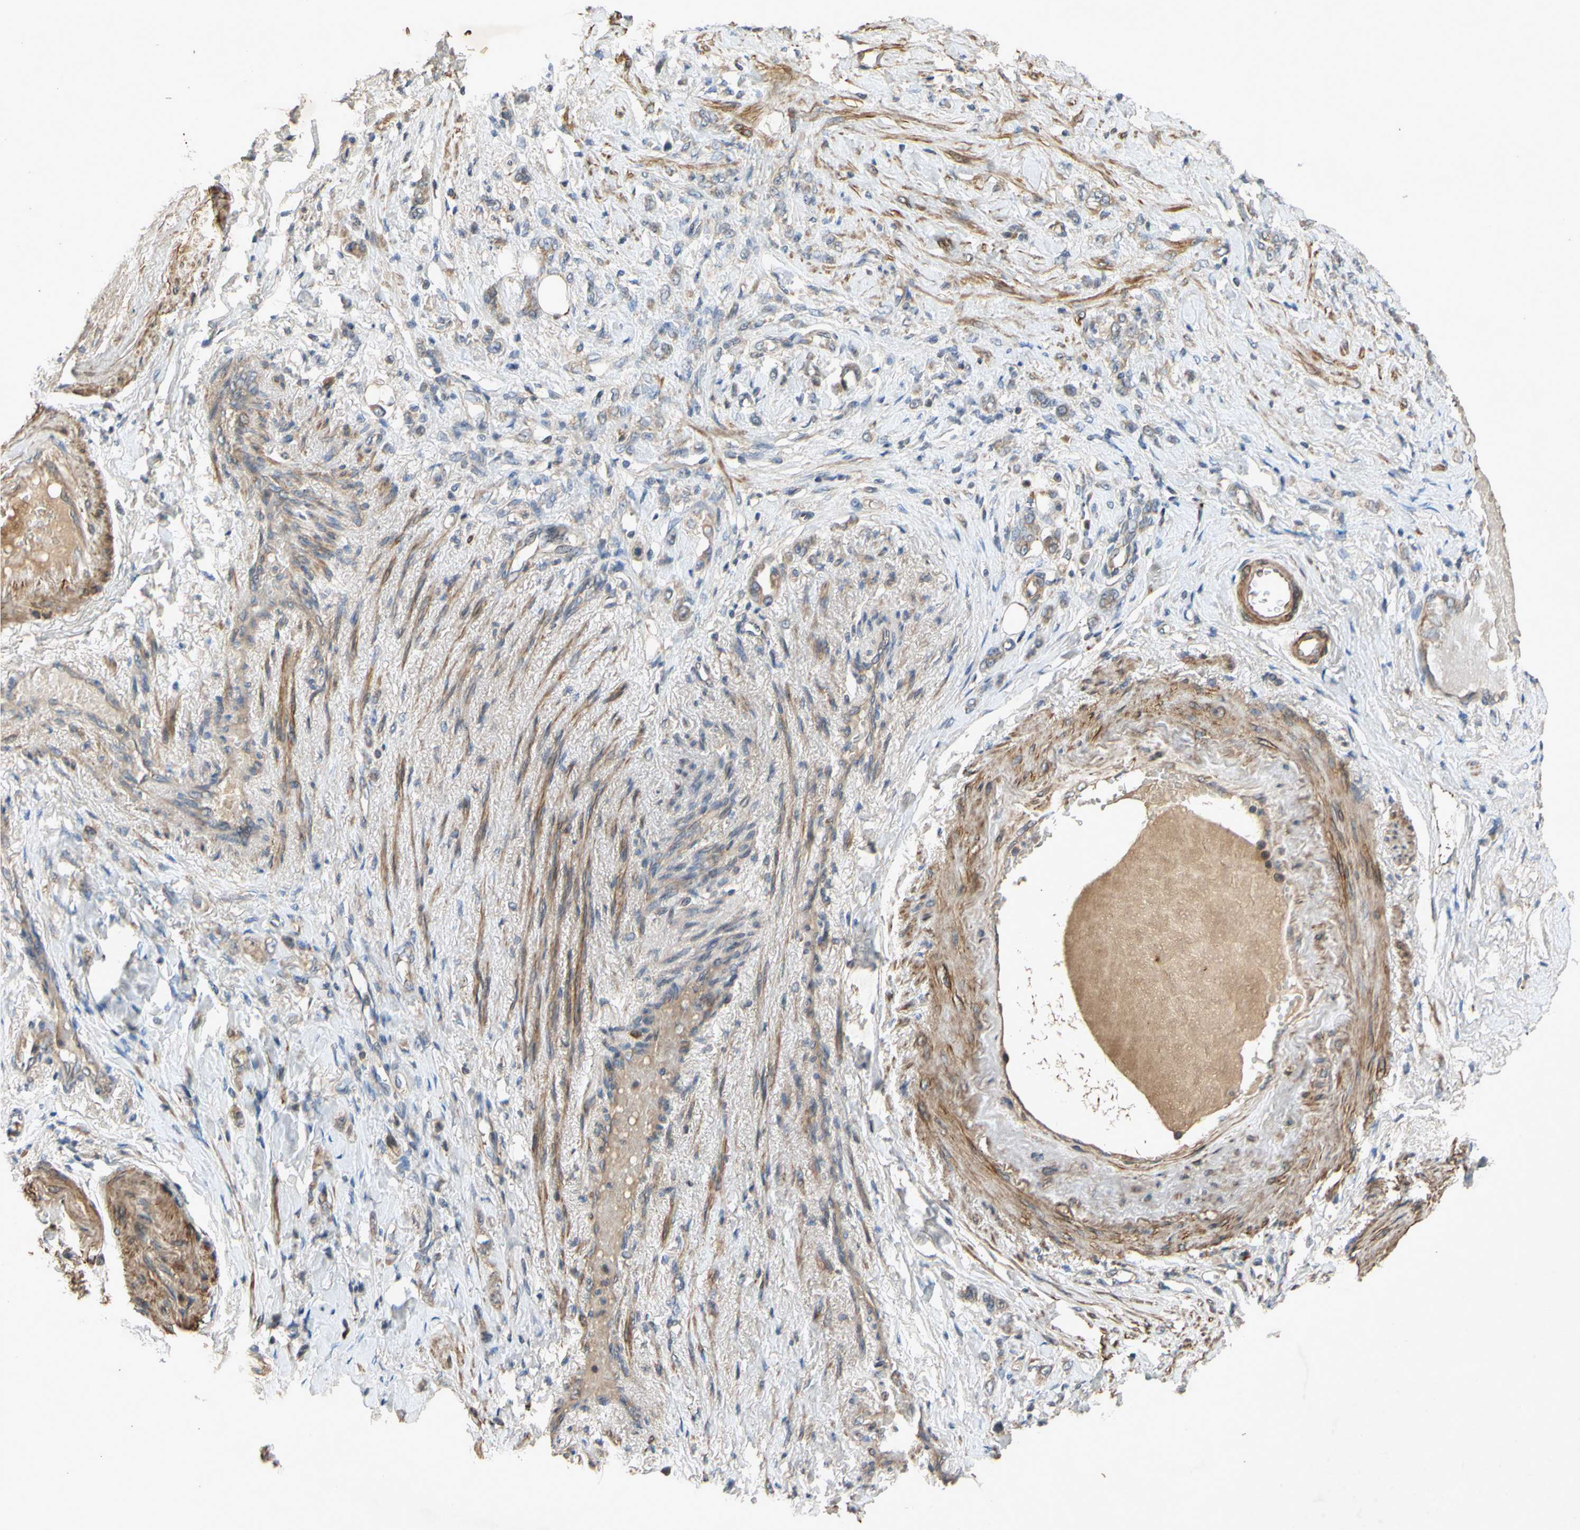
{"staining": {"intensity": "weak", "quantity": ">75%", "location": "cytoplasmic/membranous"}, "tissue": "stomach cancer", "cell_type": "Tumor cells", "image_type": "cancer", "snomed": [{"axis": "morphology", "description": "Adenocarcinoma, NOS"}, {"axis": "topography", "description": "Stomach"}], "caption": "IHC photomicrograph of human stomach cancer (adenocarcinoma) stained for a protein (brown), which reveals low levels of weak cytoplasmic/membranous positivity in about >75% of tumor cells.", "gene": "PARD6A", "patient": {"sex": "male", "age": 82}}